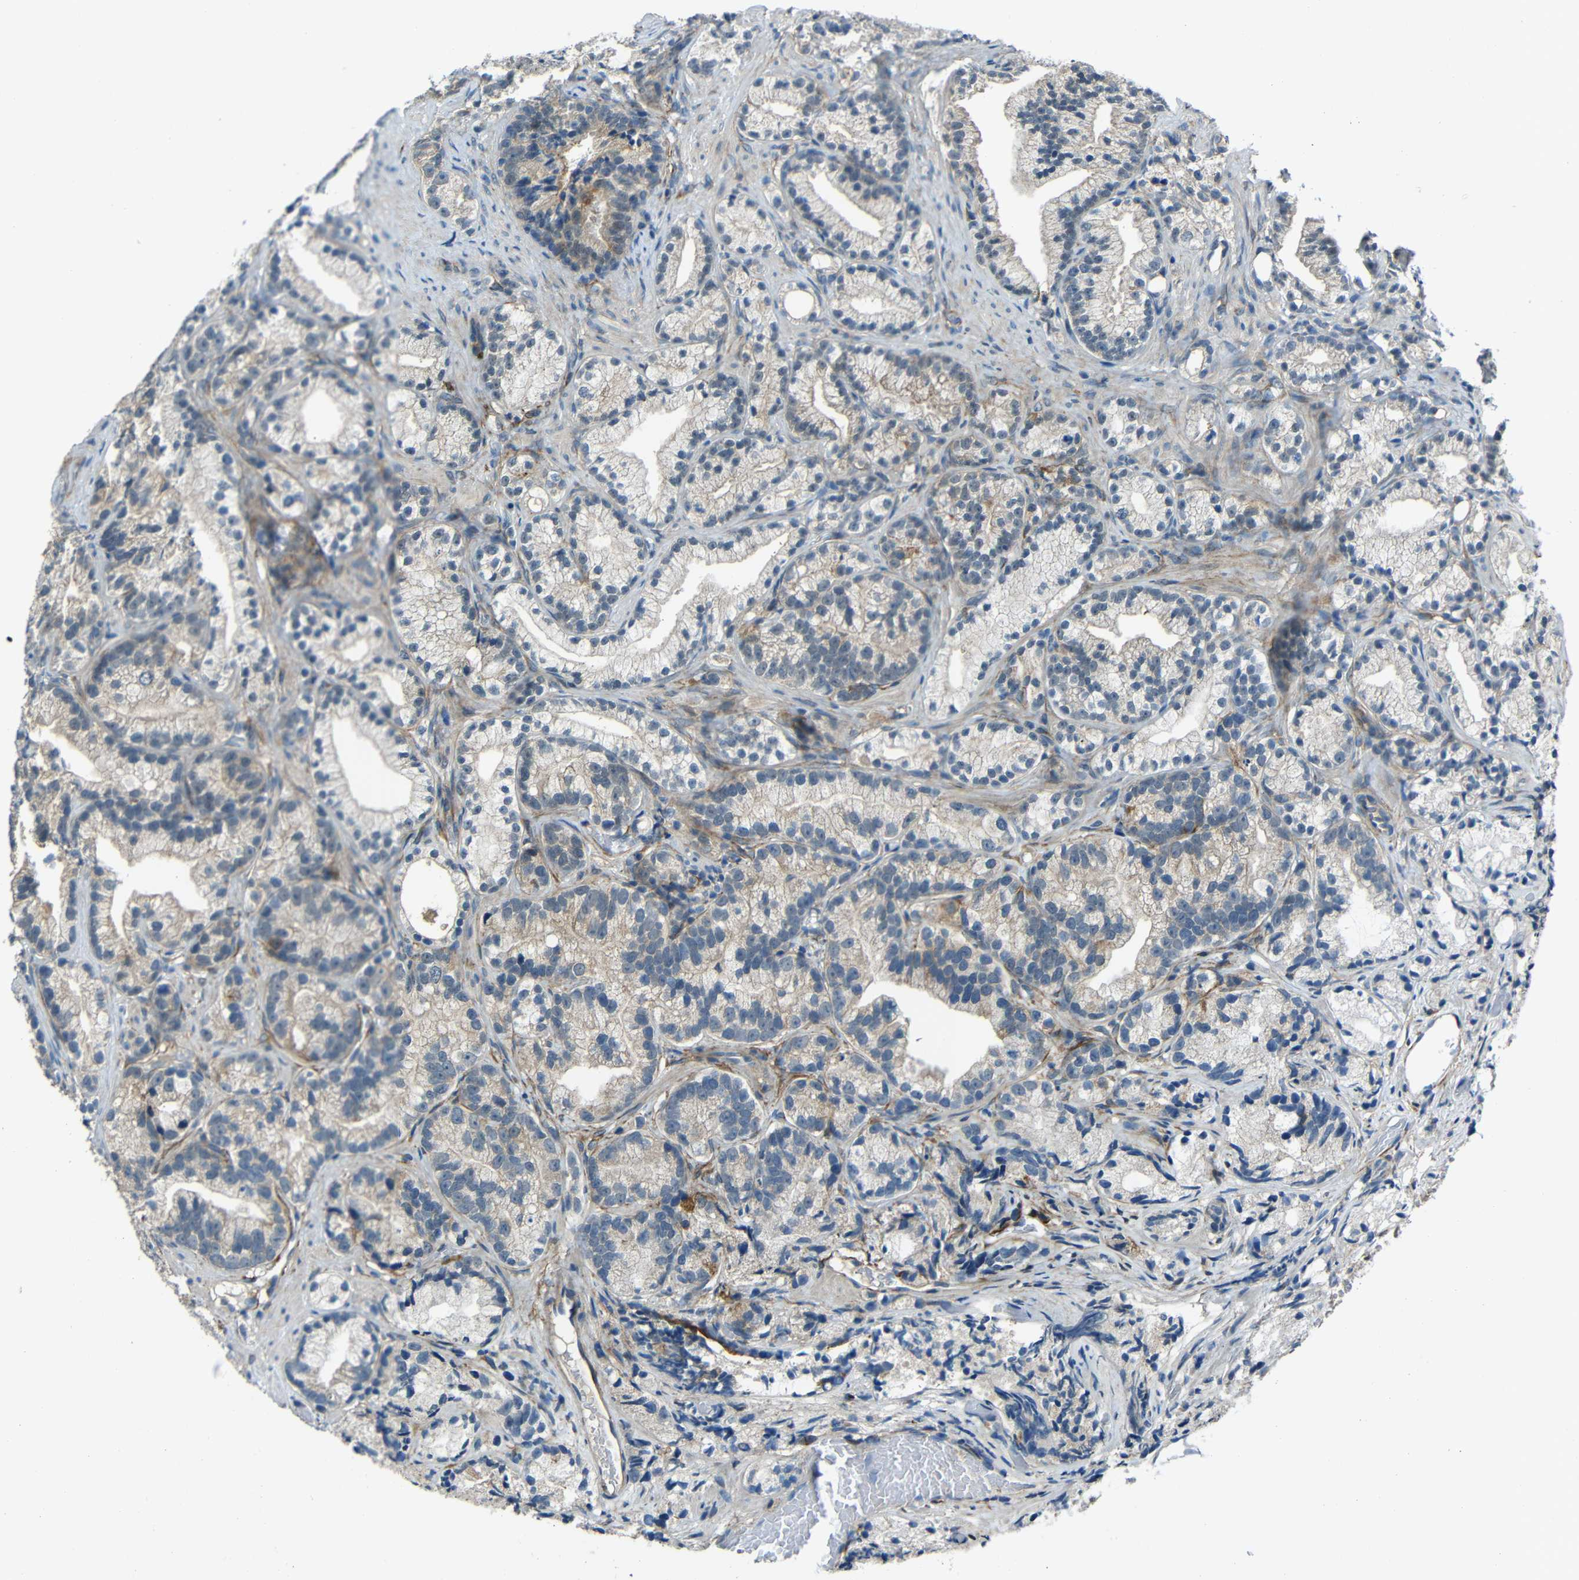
{"staining": {"intensity": "weak", "quantity": ">75%", "location": "cytoplasmic/membranous"}, "tissue": "prostate cancer", "cell_type": "Tumor cells", "image_type": "cancer", "snomed": [{"axis": "morphology", "description": "Adenocarcinoma, Low grade"}, {"axis": "topography", "description": "Prostate"}], "caption": "Protein expression analysis of prostate adenocarcinoma (low-grade) shows weak cytoplasmic/membranous staining in about >75% of tumor cells.", "gene": "DCLK1", "patient": {"sex": "male", "age": 89}}